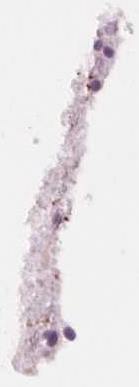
{"staining": {"intensity": "negative", "quantity": "none", "location": "none"}, "tissue": "caudate", "cell_type": "Glial cells", "image_type": "normal", "snomed": [{"axis": "morphology", "description": "Normal tissue, NOS"}, {"axis": "topography", "description": "Lateral ventricle wall"}], "caption": "The micrograph exhibits no significant staining in glial cells of caudate.", "gene": "BTLA", "patient": {"sex": "female", "age": 71}}